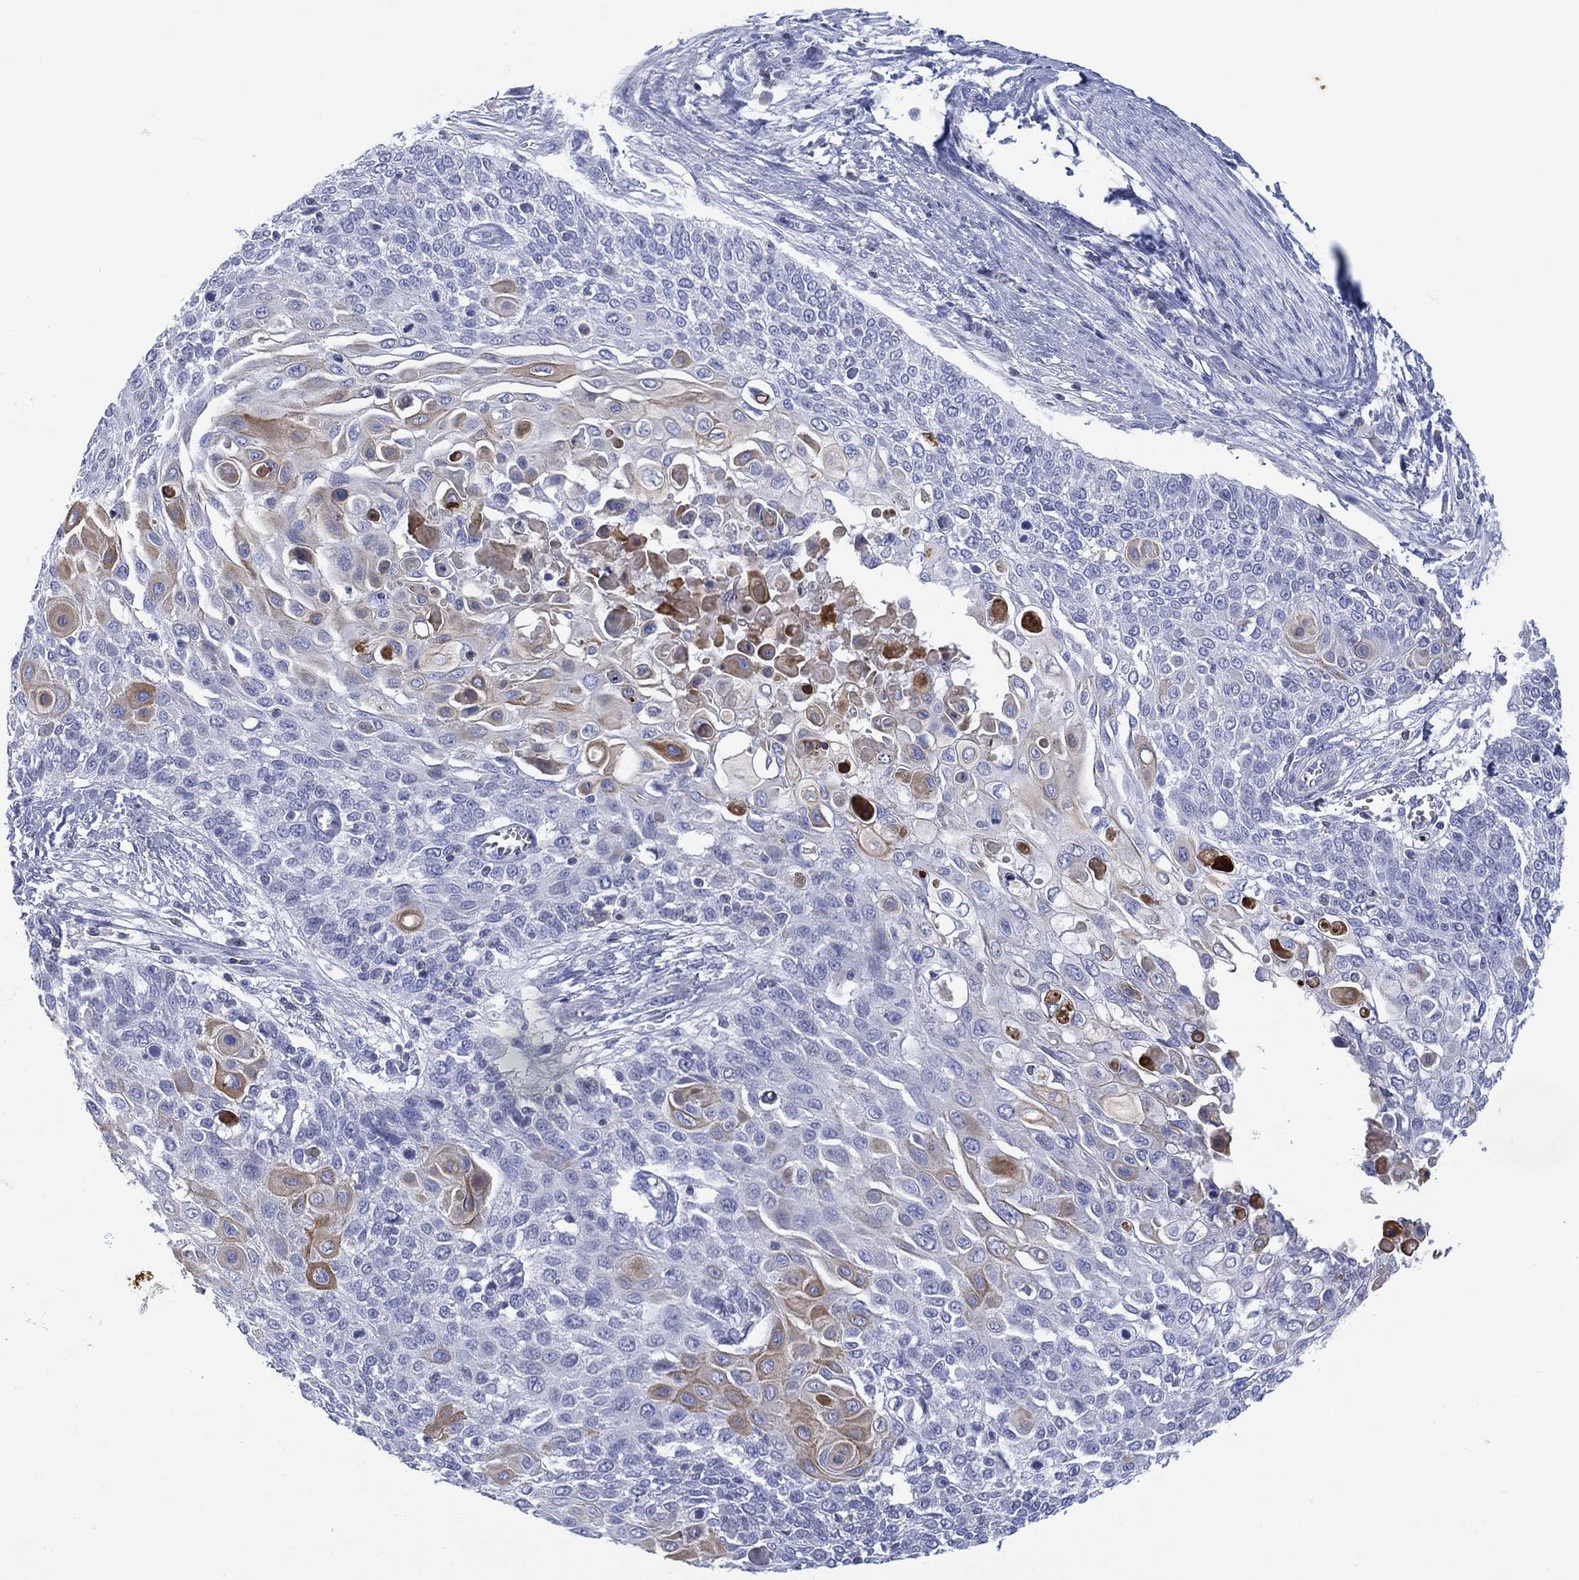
{"staining": {"intensity": "weak", "quantity": "<25%", "location": "cytoplasmic/membranous"}, "tissue": "cervical cancer", "cell_type": "Tumor cells", "image_type": "cancer", "snomed": [{"axis": "morphology", "description": "Squamous cell carcinoma, NOS"}, {"axis": "topography", "description": "Cervix"}], "caption": "The image shows no staining of tumor cells in cervical squamous cell carcinoma.", "gene": "SEPTIN1", "patient": {"sex": "female", "age": 39}}